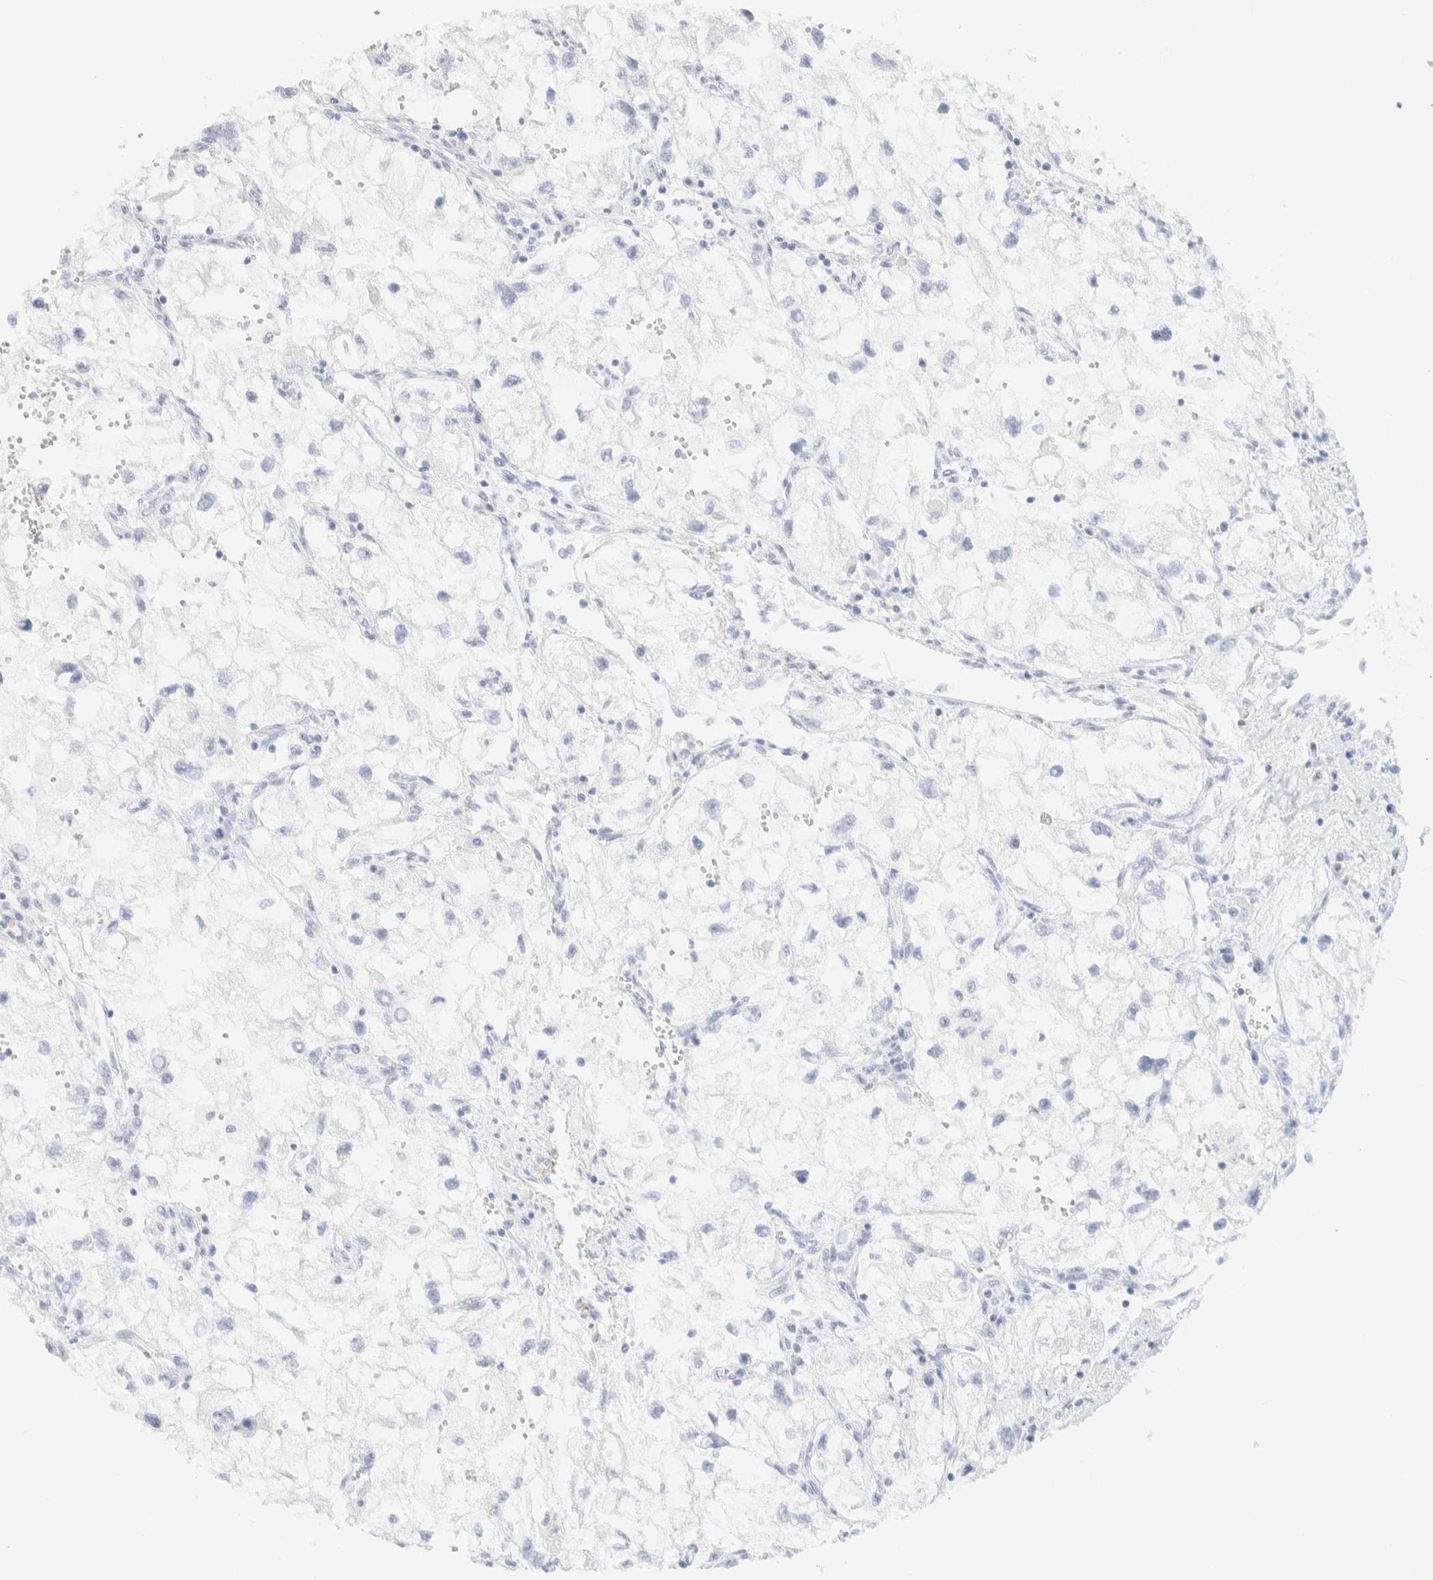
{"staining": {"intensity": "negative", "quantity": "none", "location": "none"}, "tissue": "renal cancer", "cell_type": "Tumor cells", "image_type": "cancer", "snomed": [{"axis": "morphology", "description": "Adenocarcinoma, NOS"}, {"axis": "topography", "description": "Kidney"}], "caption": "High power microscopy photomicrograph of an immunohistochemistry (IHC) micrograph of renal adenocarcinoma, revealing no significant staining in tumor cells.", "gene": "AFMID", "patient": {"sex": "female", "age": 70}}